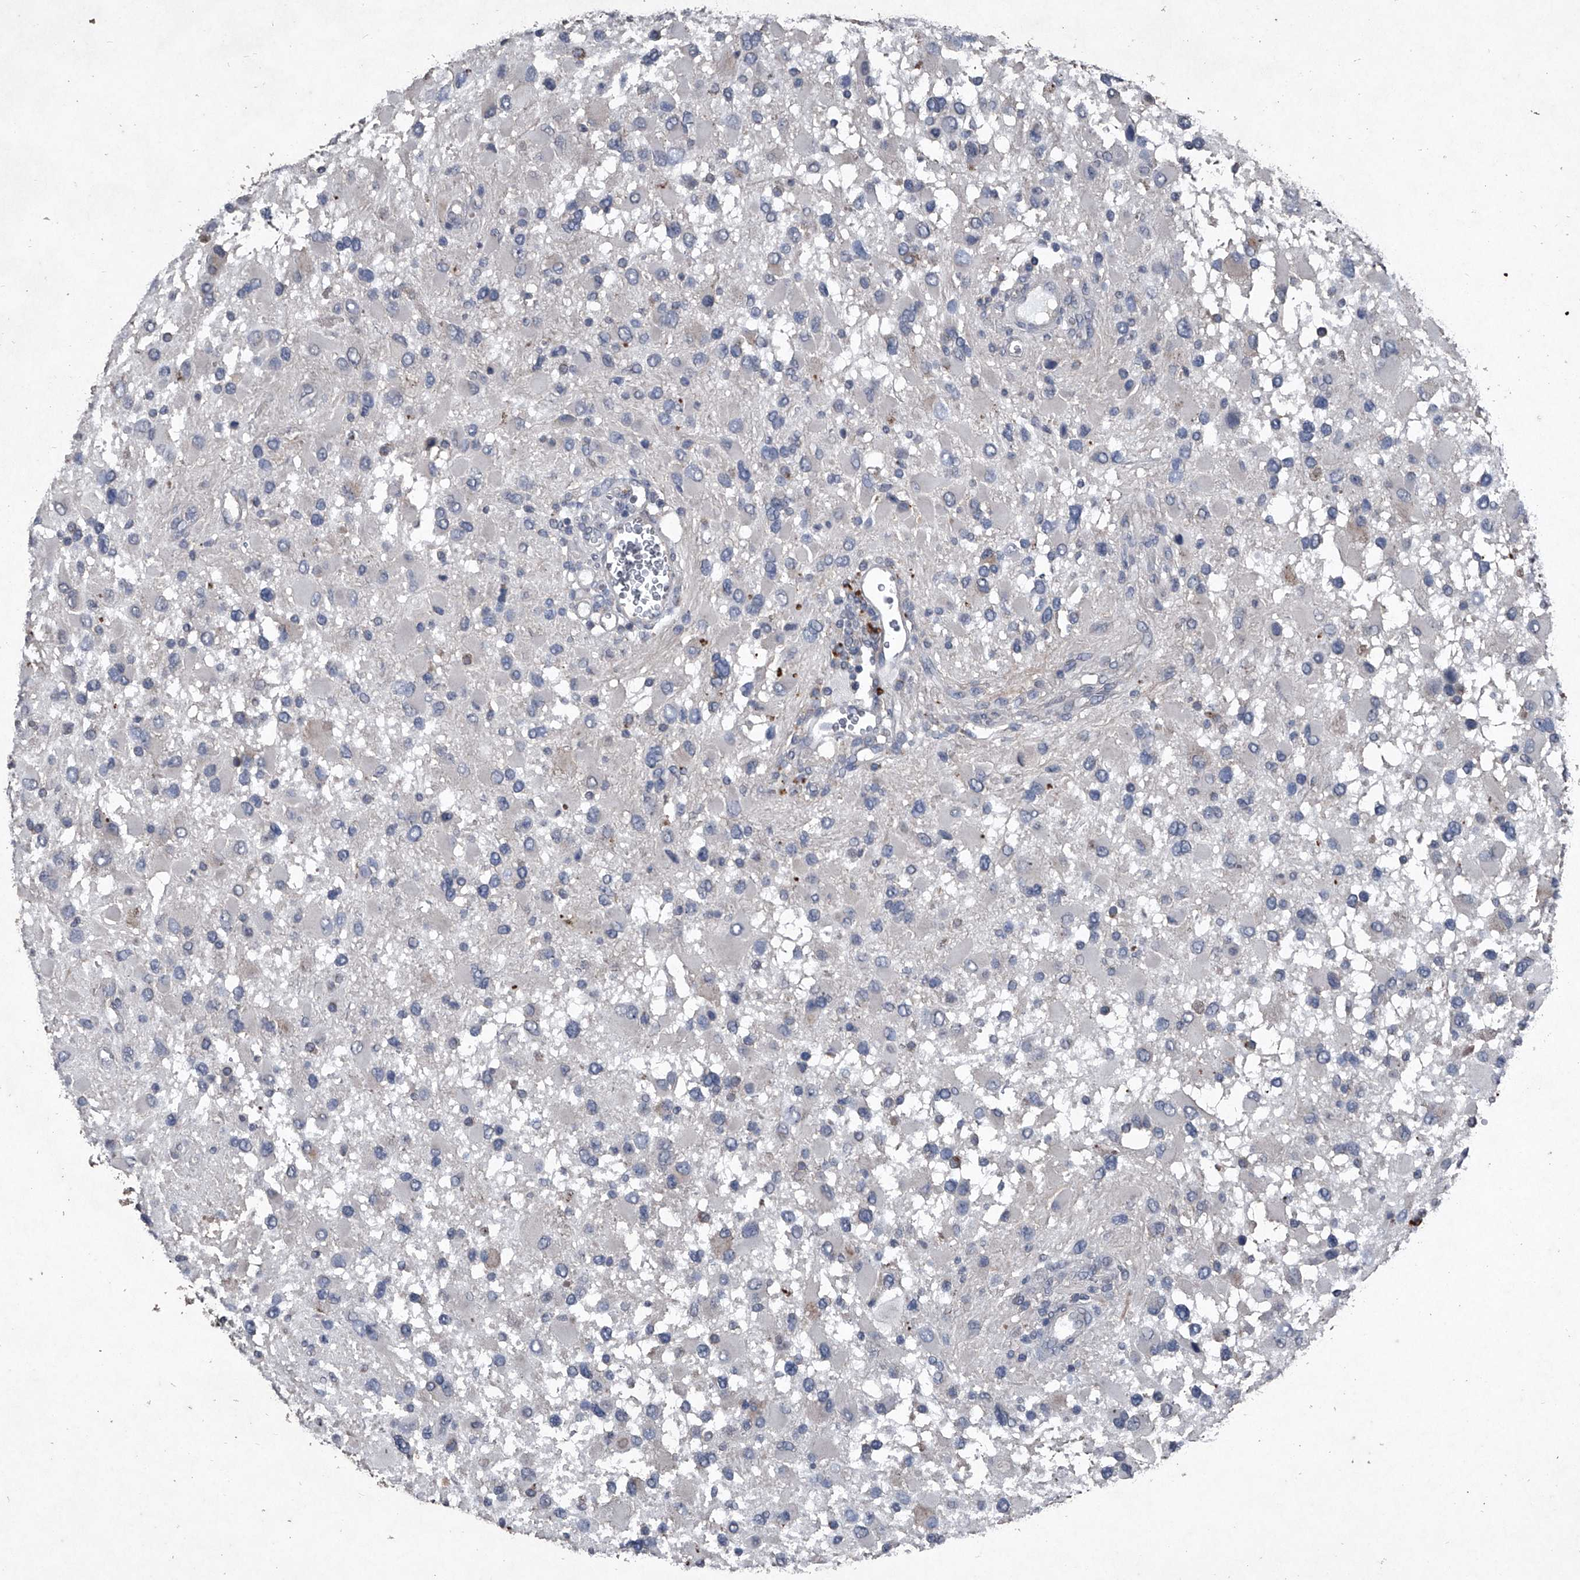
{"staining": {"intensity": "negative", "quantity": "none", "location": "none"}, "tissue": "glioma", "cell_type": "Tumor cells", "image_type": "cancer", "snomed": [{"axis": "morphology", "description": "Glioma, malignant, High grade"}, {"axis": "topography", "description": "Brain"}], "caption": "High magnification brightfield microscopy of glioma stained with DAB (3,3'-diaminobenzidine) (brown) and counterstained with hematoxylin (blue): tumor cells show no significant staining. (DAB (3,3'-diaminobenzidine) IHC, high magnification).", "gene": "MAPKAP1", "patient": {"sex": "male", "age": 53}}